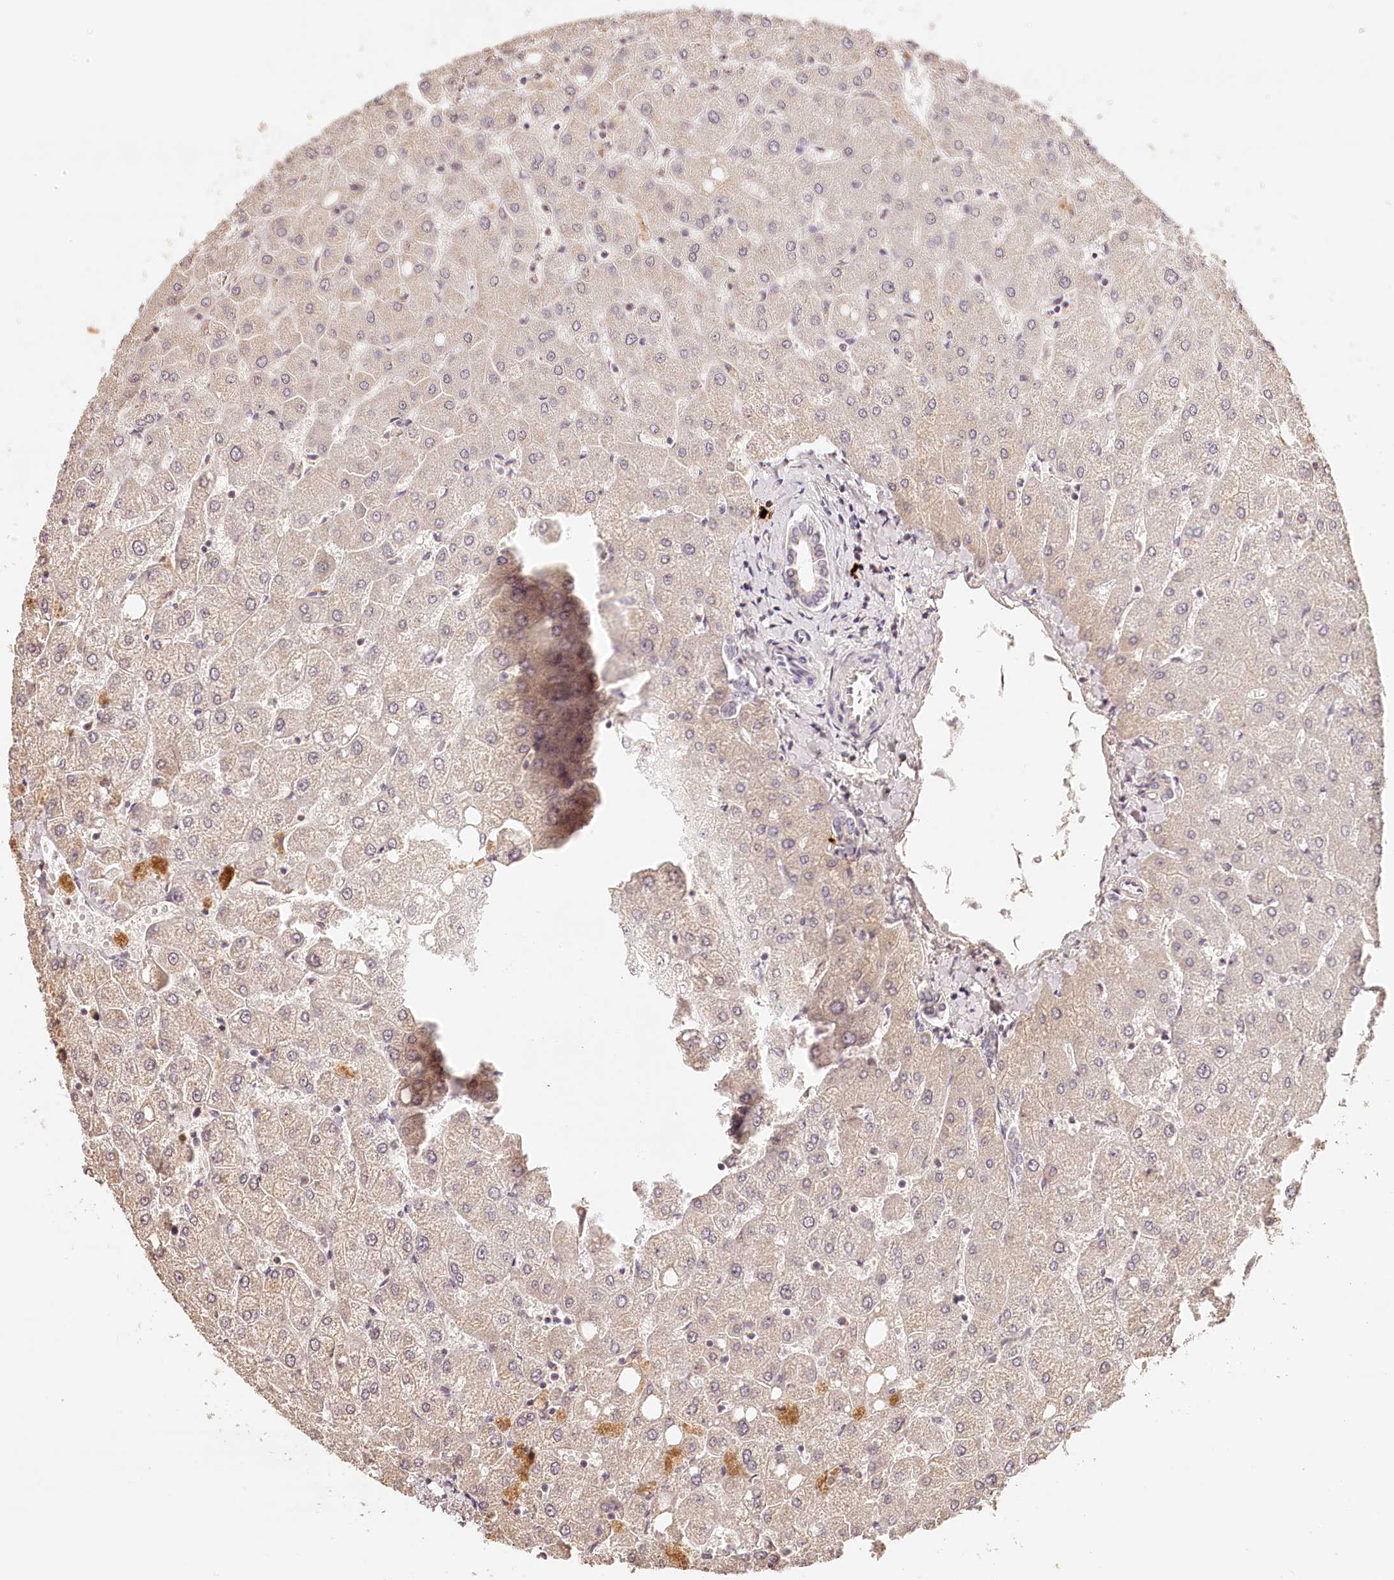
{"staining": {"intensity": "negative", "quantity": "none", "location": "none"}, "tissue": "liver", "cell_type": "Cholangiocytes", "image_type": "normal", "snomed": [{"axis": "morphology", "description": "Normal tissue, NOS"}, {"axis": "topography", "description": "Liver"}], "caption": "IHC of benign liver shows no staining in cholangiocytes.", "gene": "SYNGR1", "patient": {"sex": "female", "age": 54}}